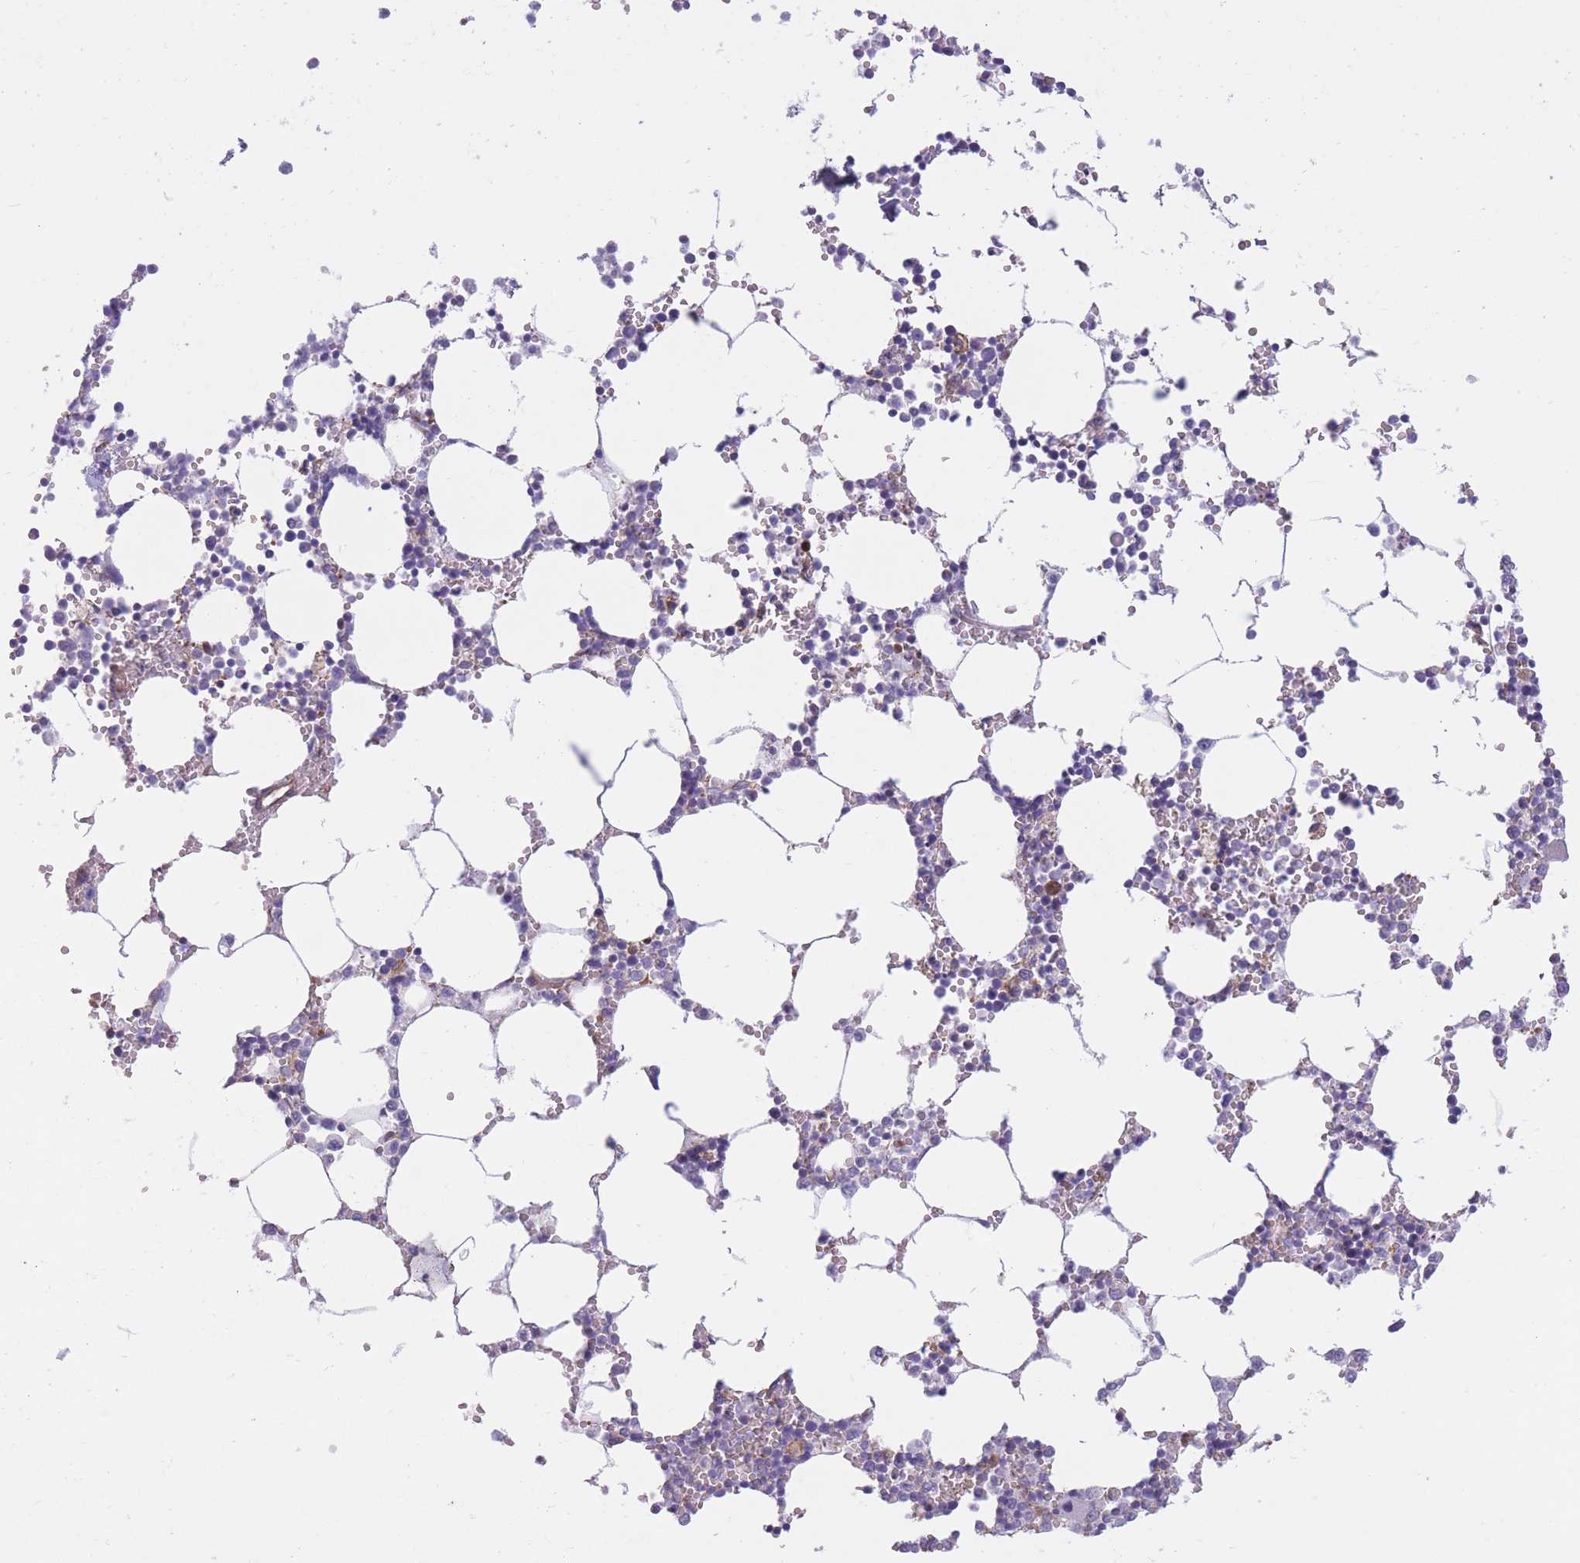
{"staining": {"intensity": "negative", "quantity": "none", "location": "none"}, "tissue": "bone marrow", "cell_type": "Hematopoietic cells", "image_type": "normal", "snomed": [{"axis": "morphology", "description": "Normal tissue, NOS"}, {"axis": "topography", "description": "Bone marrow"}], "caption": "This is a image of immunohistochemistry (IHC) staining of benign bone marrow, which shows no positivity in hematopoietic cells.", "gene": "SERPINB3", "patient": {"sex": "female", "age": 64}}